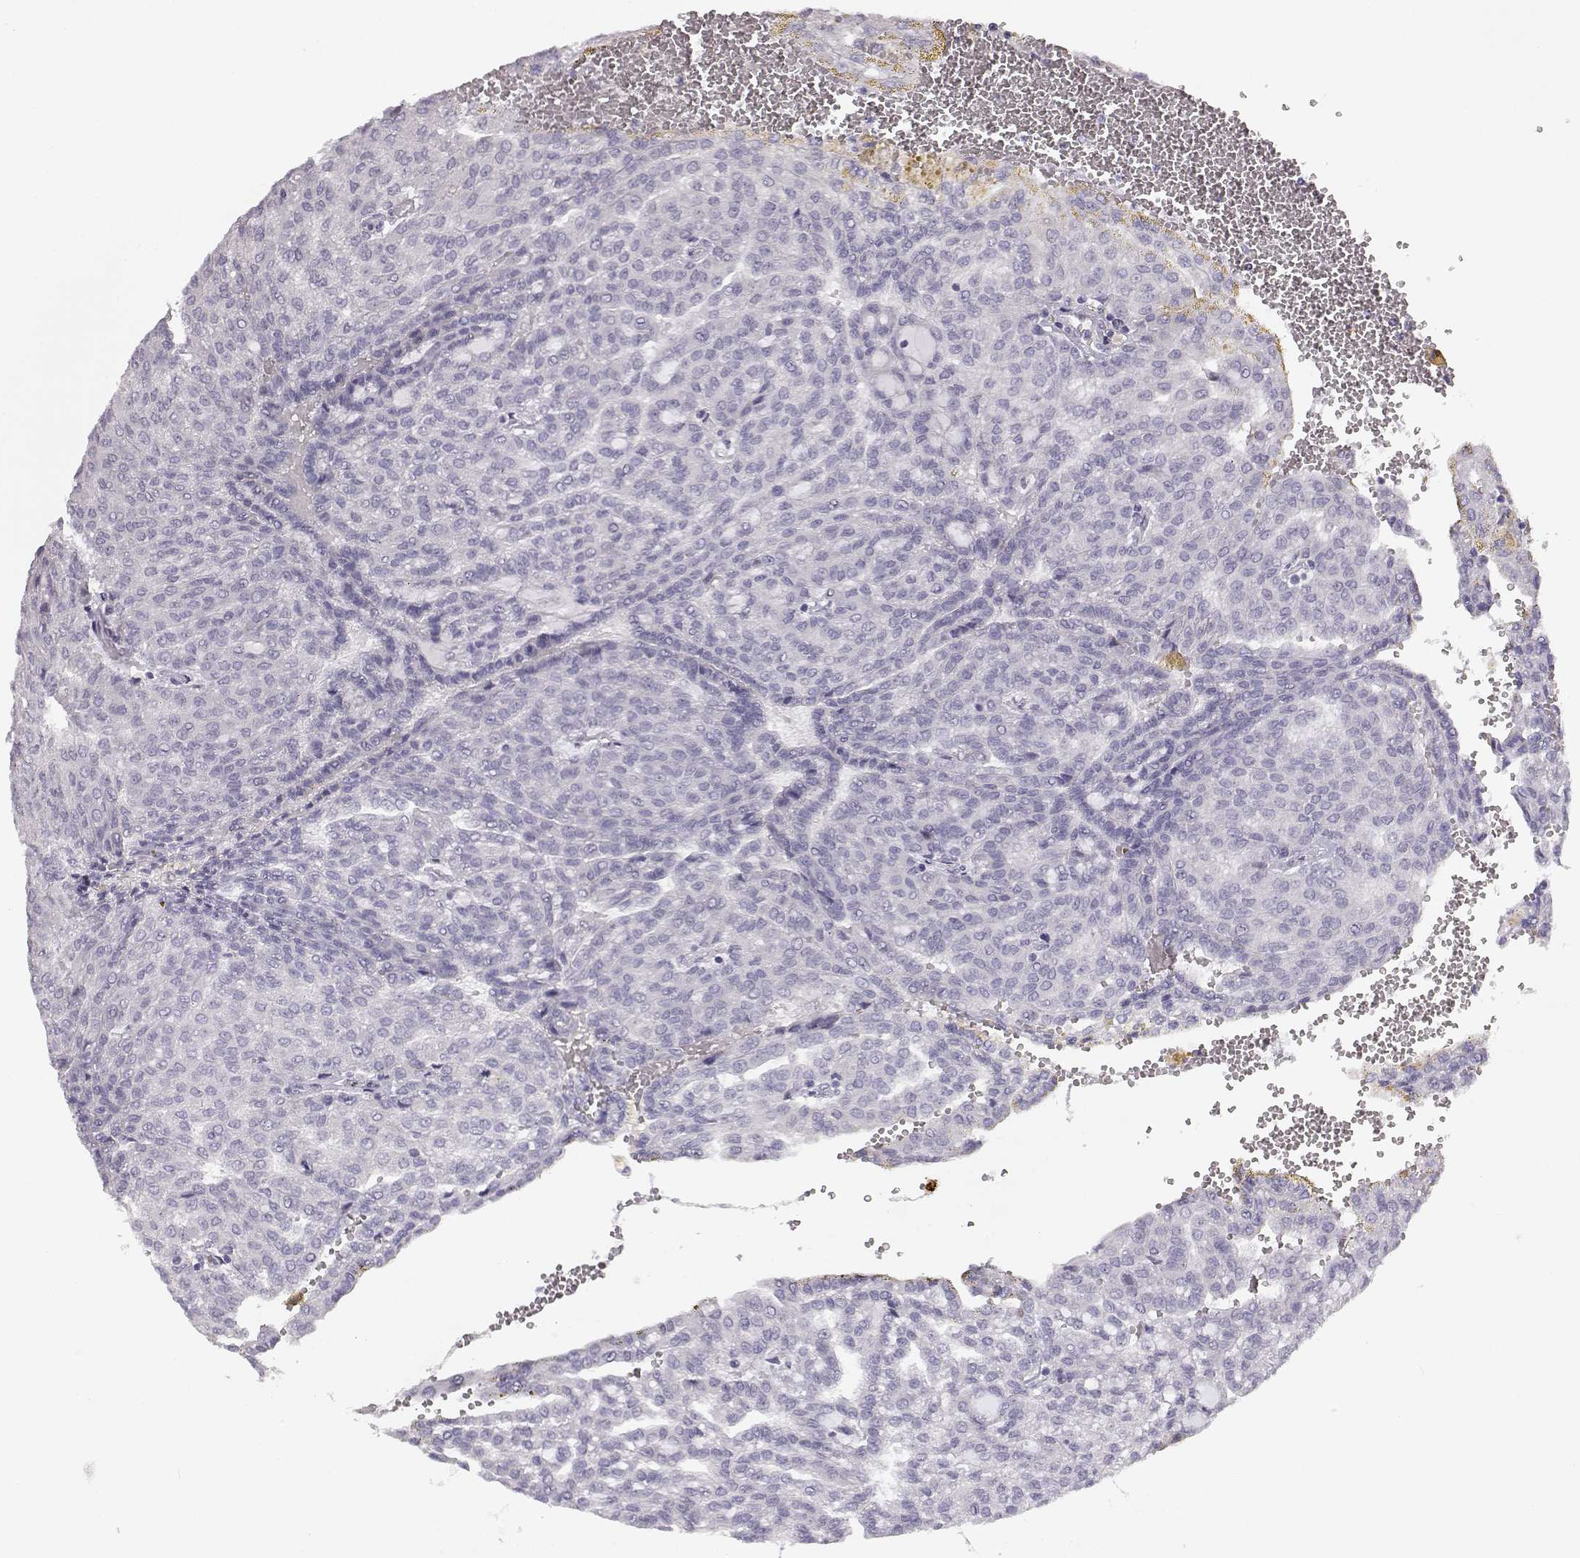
{"staining": {"intensity": "negative", "quantity": "none", "location": "none"}, "tissue": "renal cancer", "cell_type": "Tumor cells", "image_type": "cancer", "snomed": [{"axis": "morphology", "description": "Adenocarcinoma, NOS"}, {"axis": "topography", "description": "Kidney"}], "caption": "Tumor cells are negative for protein expression in human renal adenocarcinoma. (DAB immunohistochemistry (IHC) visualized using brightfield microscopy, high magnification).", "gene": "MYCBPAP", "patient": {"sex": "male", "age": 63}}